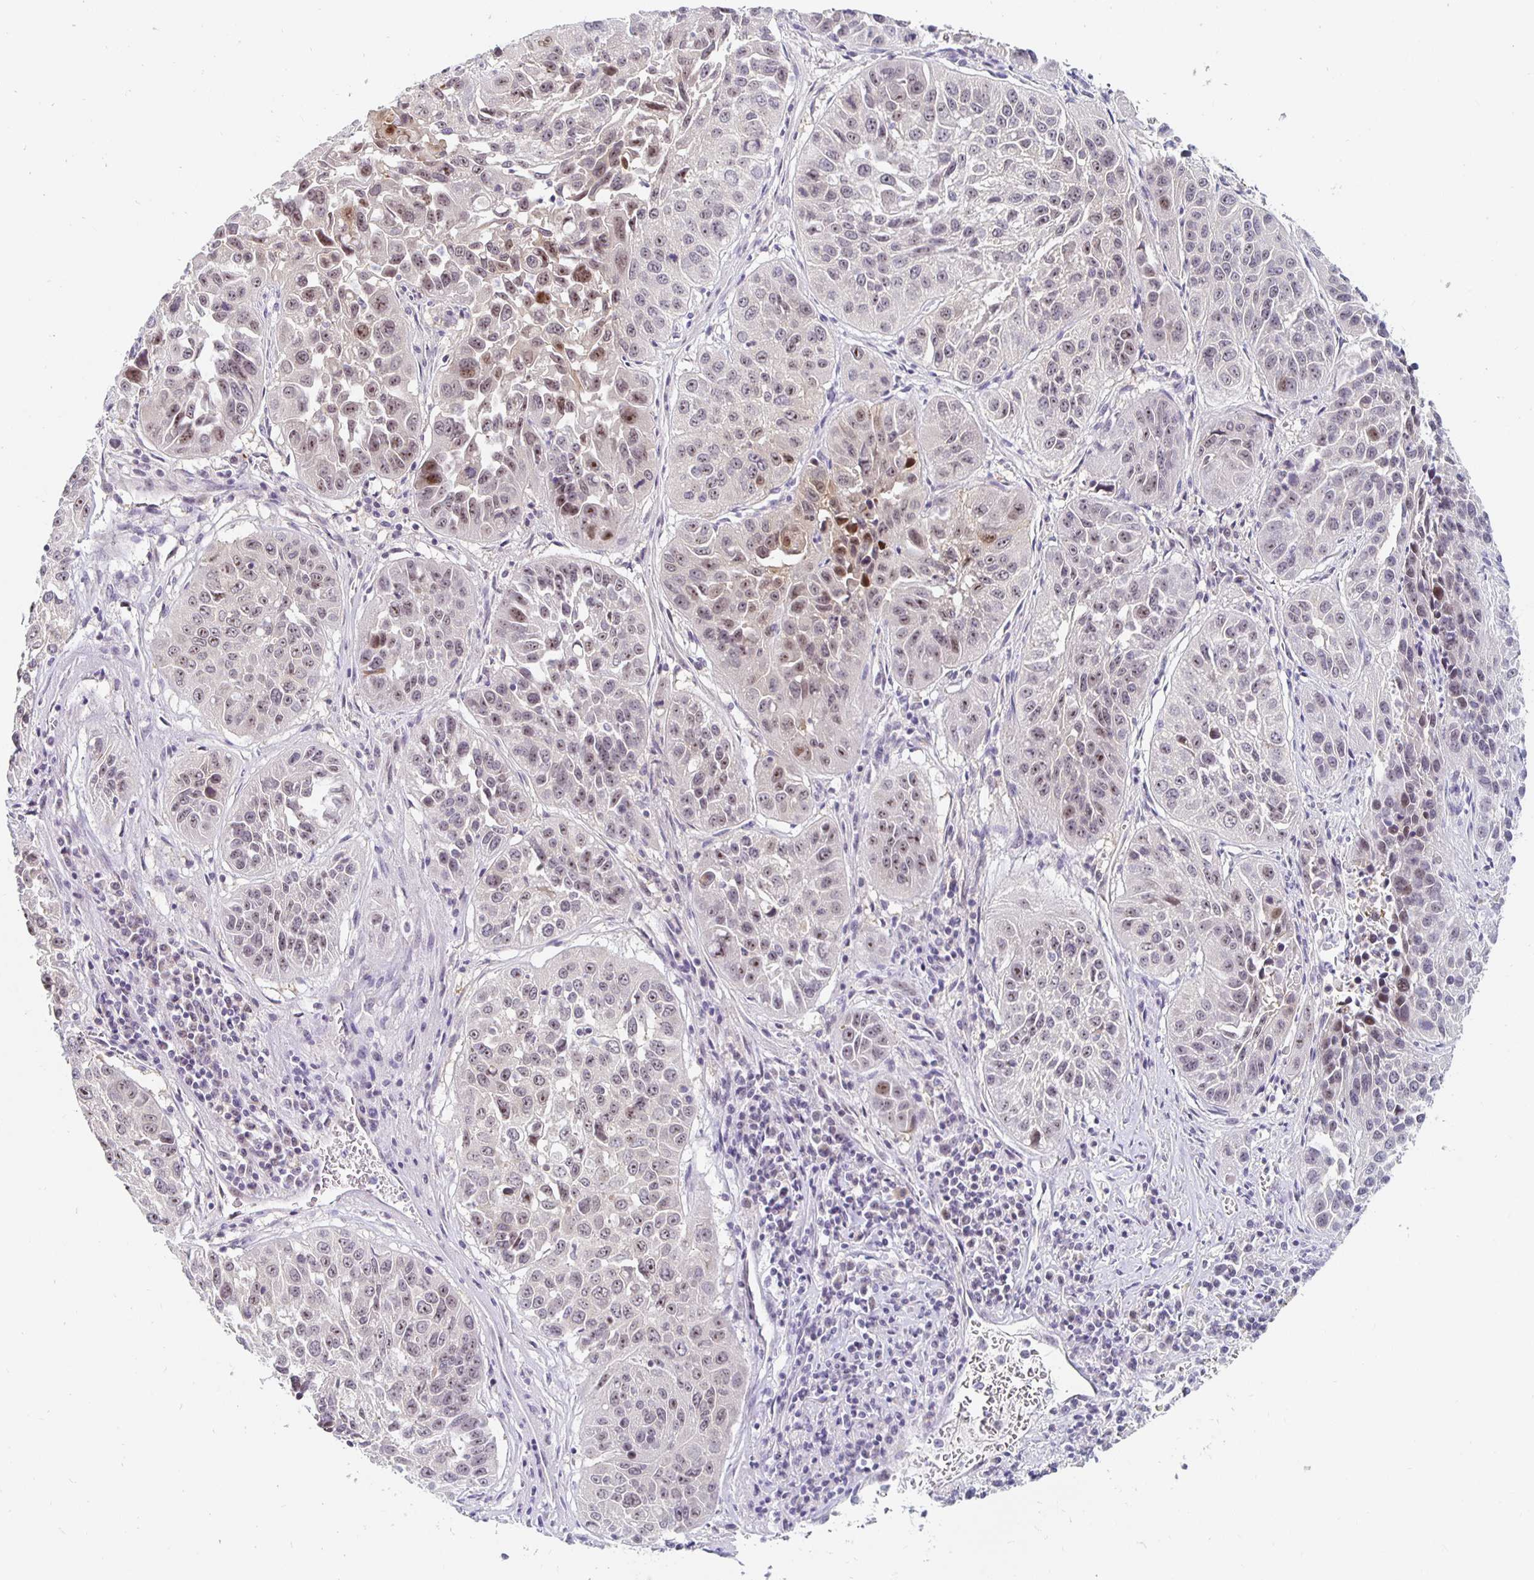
{"staining": {"intensity": "moderate", "quantity": "25%-75%", "location": "nuclear"}, "tissue": "lung cancer", "cell_type": "Tumor cells", "image_type": "cancer", "snomed": [{"axis": "morphology", "description": "Squamous cell carcinoma, NOS"}, {"axis": "topography", "description": "Lung"}], "caption": "Immunohistochemistry histopathology image of neoplastic tissue: human lung squamous cell carcinoma stained using immunohistochemistry (IHC) demonstrates medium levels of moderate protein expression localized specifically in the nuclear of tumor cells, appearing as a nuclear brown color.", "gene": "NUP85", "patient": {"sex": "female", "age": 61}}